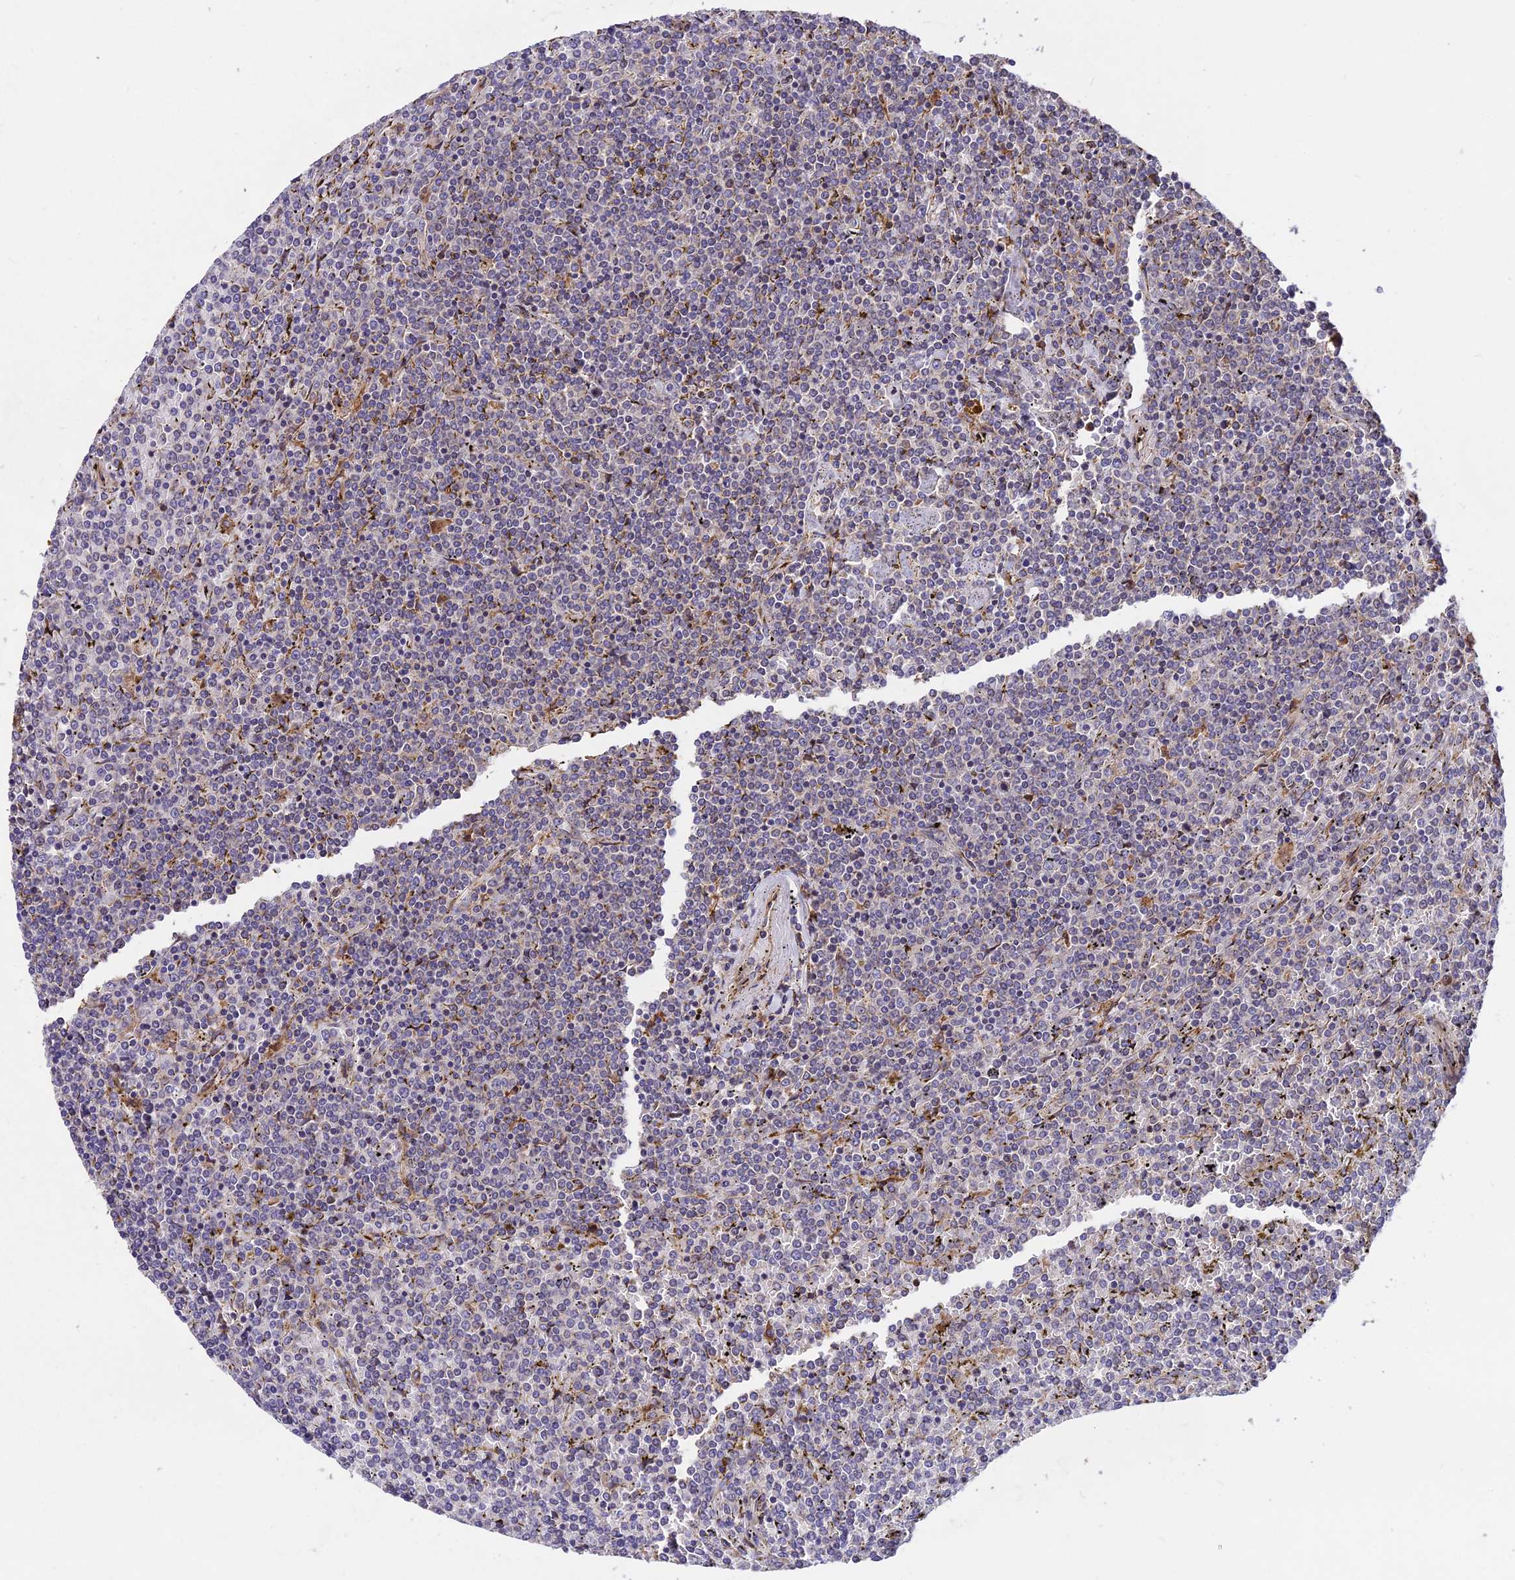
{"staining": {"intensity": "negative", "quantity": "none", "location": "none"}, "tissue": "lymphoma", "cell_type": "Tumor cells", "image_type": "cancer", "snomed": [{"axis": "morphology", "description": "Malignant lymphoma, non-Hodgkin's type, Low grade"}, {"axis": "topography", "description": "Spleen"}], "caption": "DAB (3,3'-diaminobenzidine) immunohistochemical staining of human lymphoma displays no significant staining in tumor cells.", "gene": "ROCK1", "patient": {"sex": "female", "age": 19}}